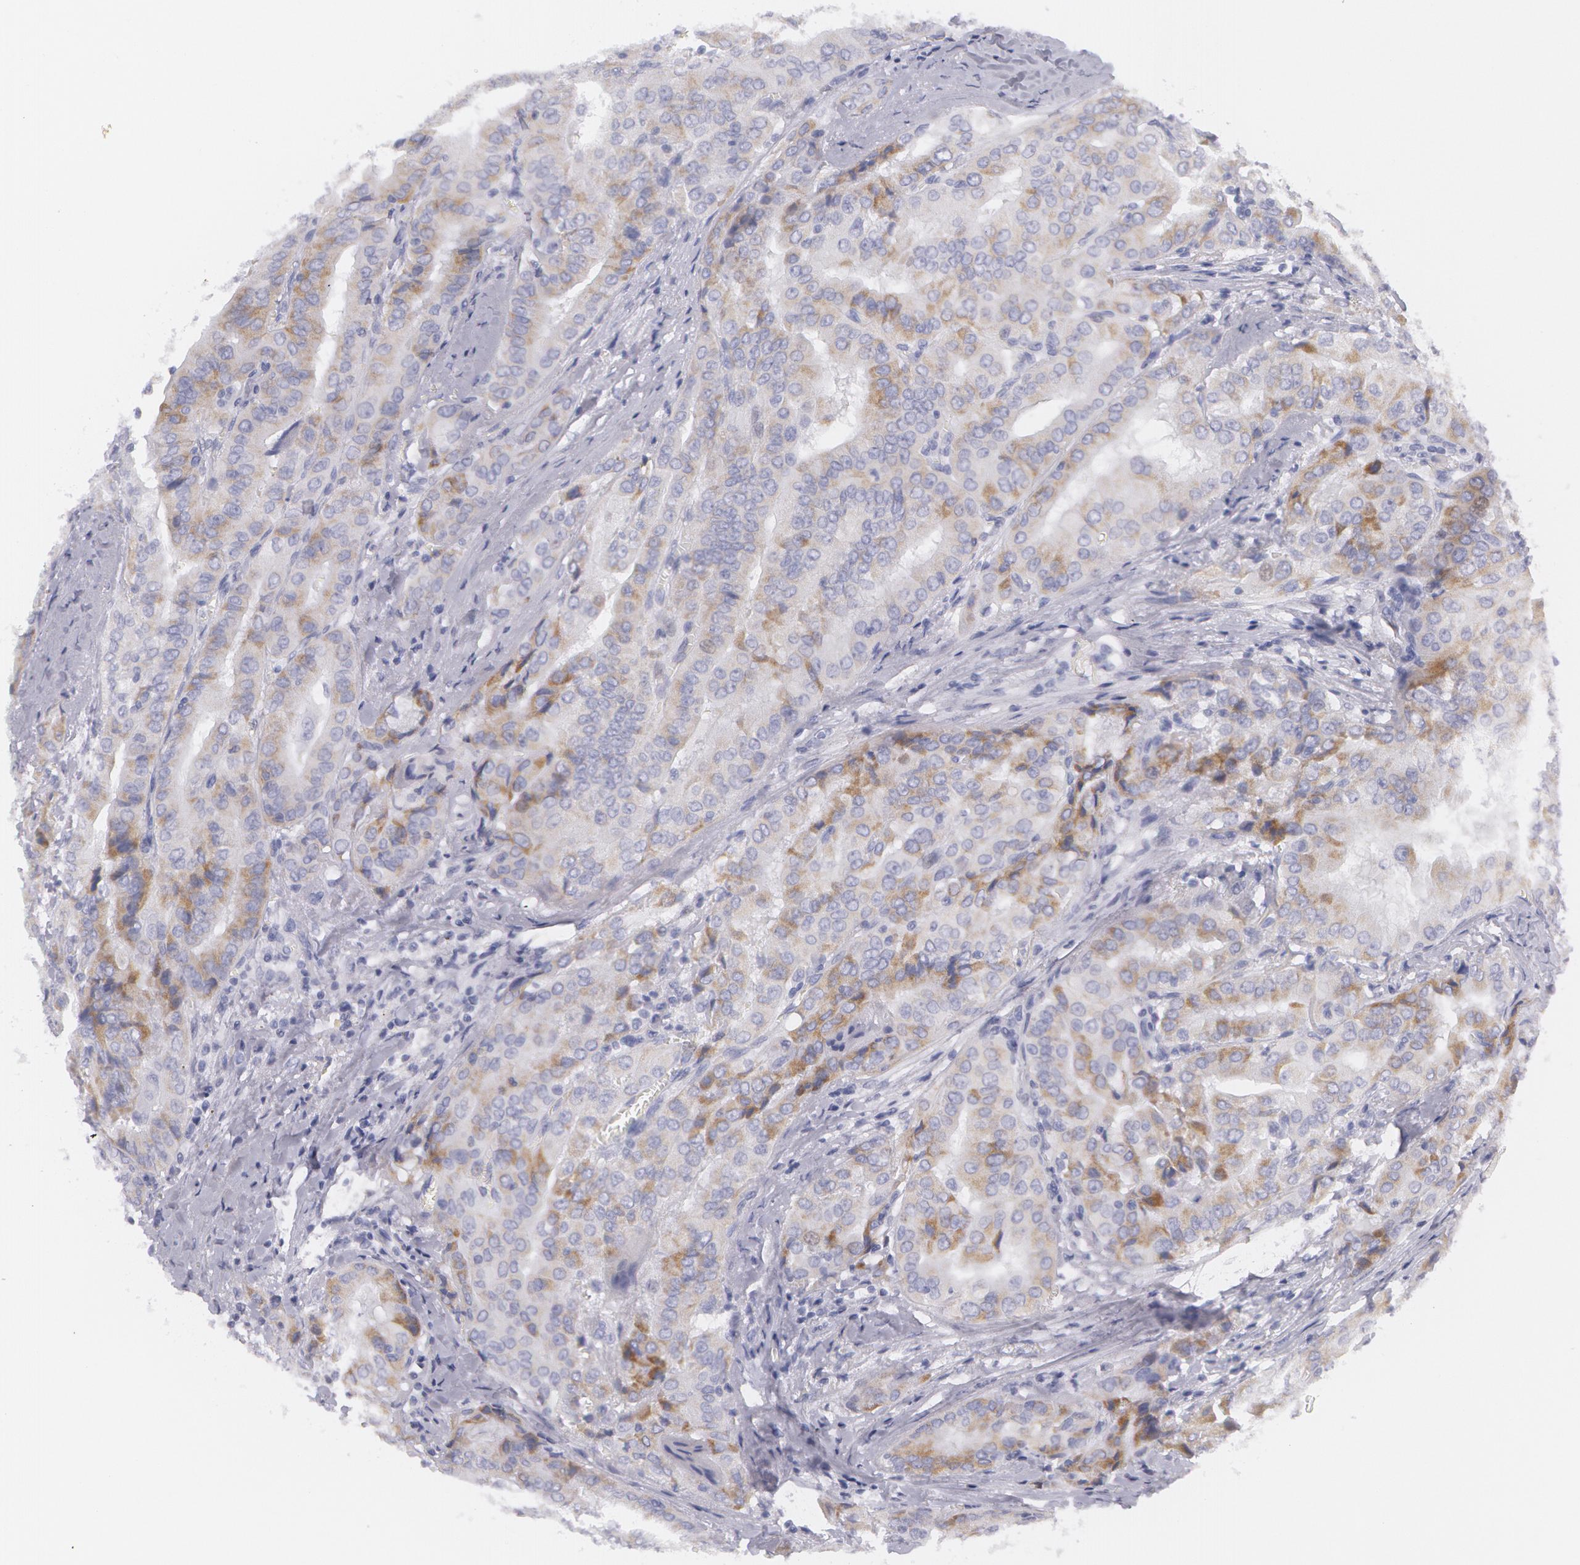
{"staining": {"intensity": "moderate", "quantity": "25%-75%", "location": "cytoplasmic/membranous"}, "tissue": "thyroid cancer", "cell_type": "Tumor cells", "image_type": "cancer", "snomed": [{"axis": "morphology", "description": "Papillary adenocarcinoma, NOS"}, {"axis": "topography", "description": "Thyroid gland"}], "caption": "Moderate cytoplasmic/membranous protein expression is identified in approximately 25%-75% of tumor cells in papillary adenocarcinoma (thyroid).", "gene": "AMACR", "patient": {"sex": "female", "age": 71}}